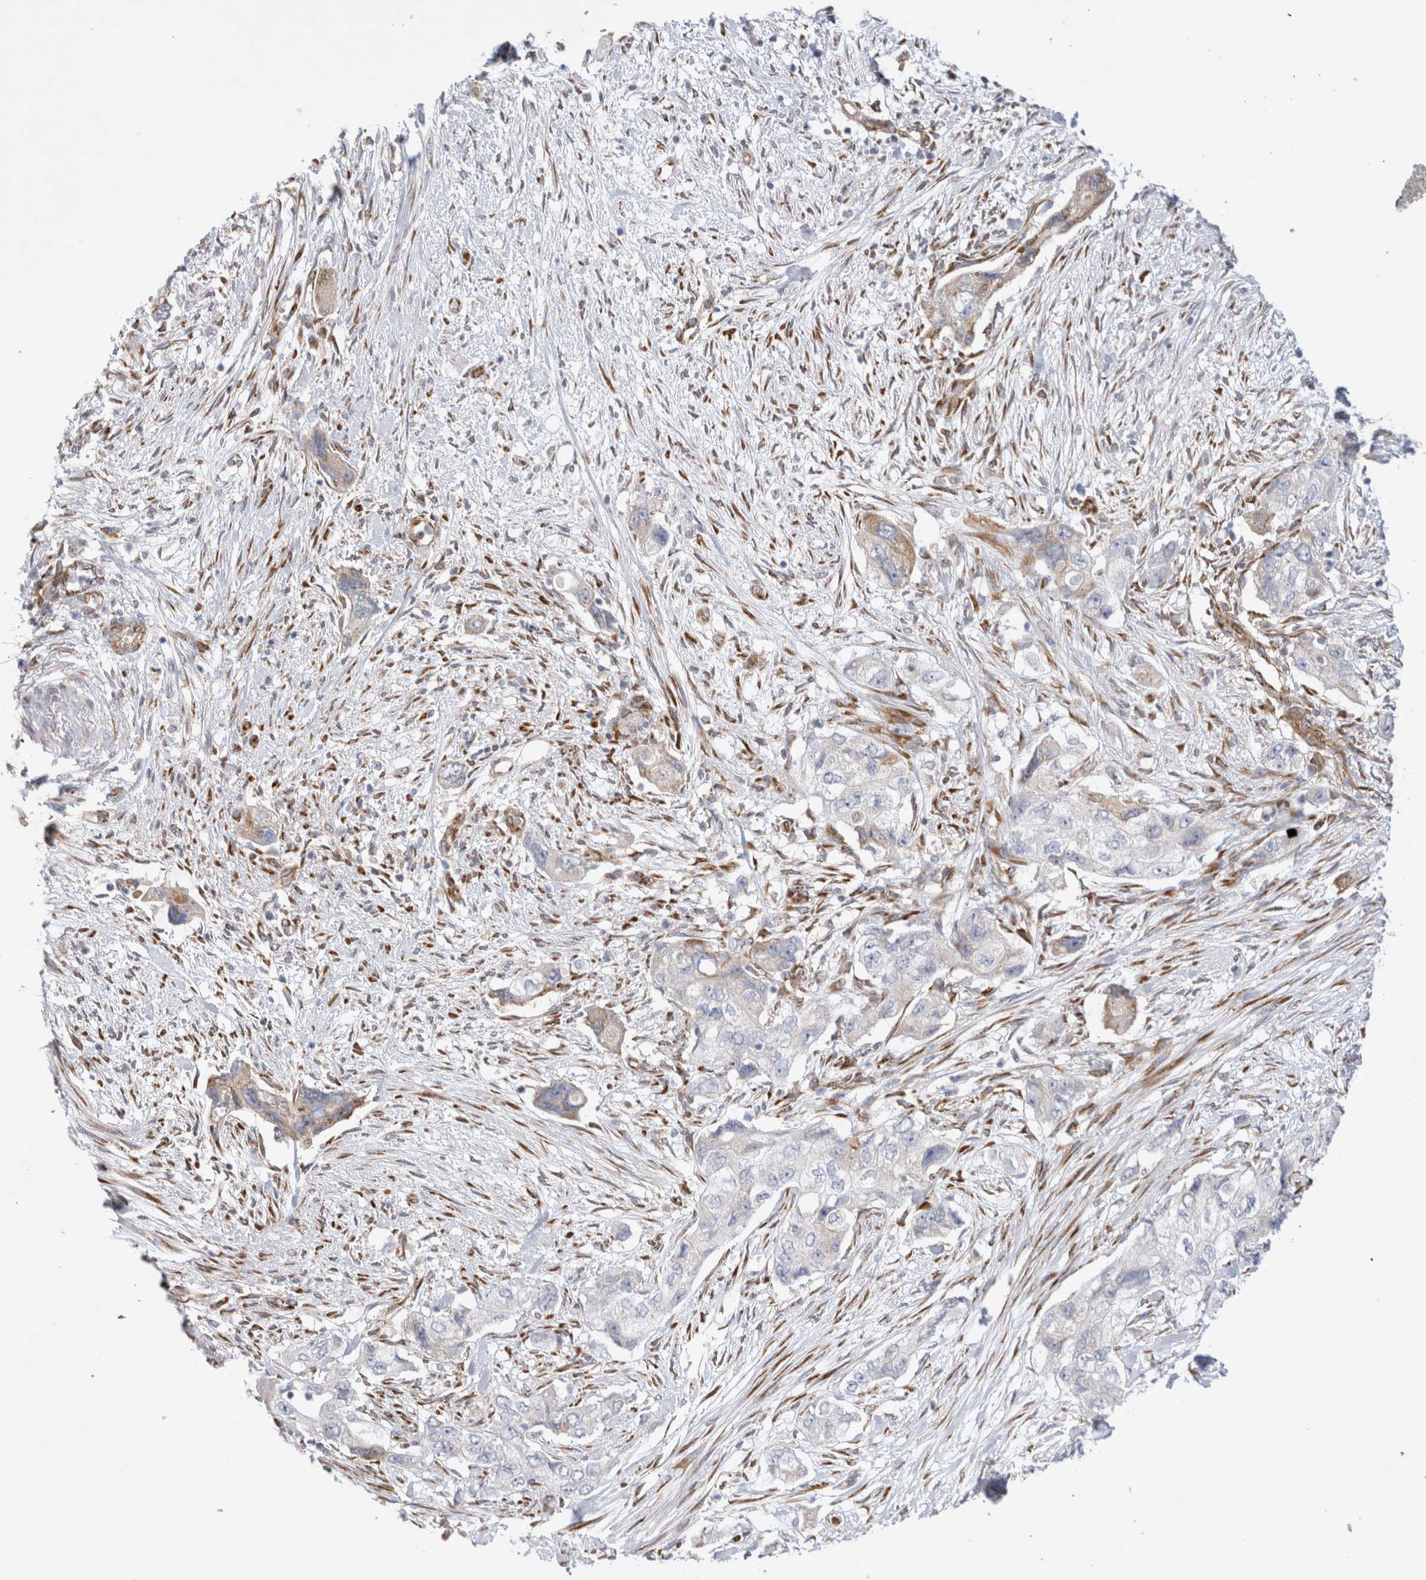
{"staining": {"intensity": "weak", "quantity": "<25%", "location": "cytoplasmic/membranous"}, "tissue": "pancreatic cancer", "cell_type": "Tumor cells", "image_type": "cancer", "snomed": [{"axis": "morphology", "description": "Adenocarcinoma, NOS"}, {"axis": "topography", "description": "Pancreas"}], "caption": "Immunohistochemistry (IHC) of human pancreatic cancer shows no staining in tumor cells.", "gene": "CNPY4", "patient": {"sex": "female", "age": 73}}